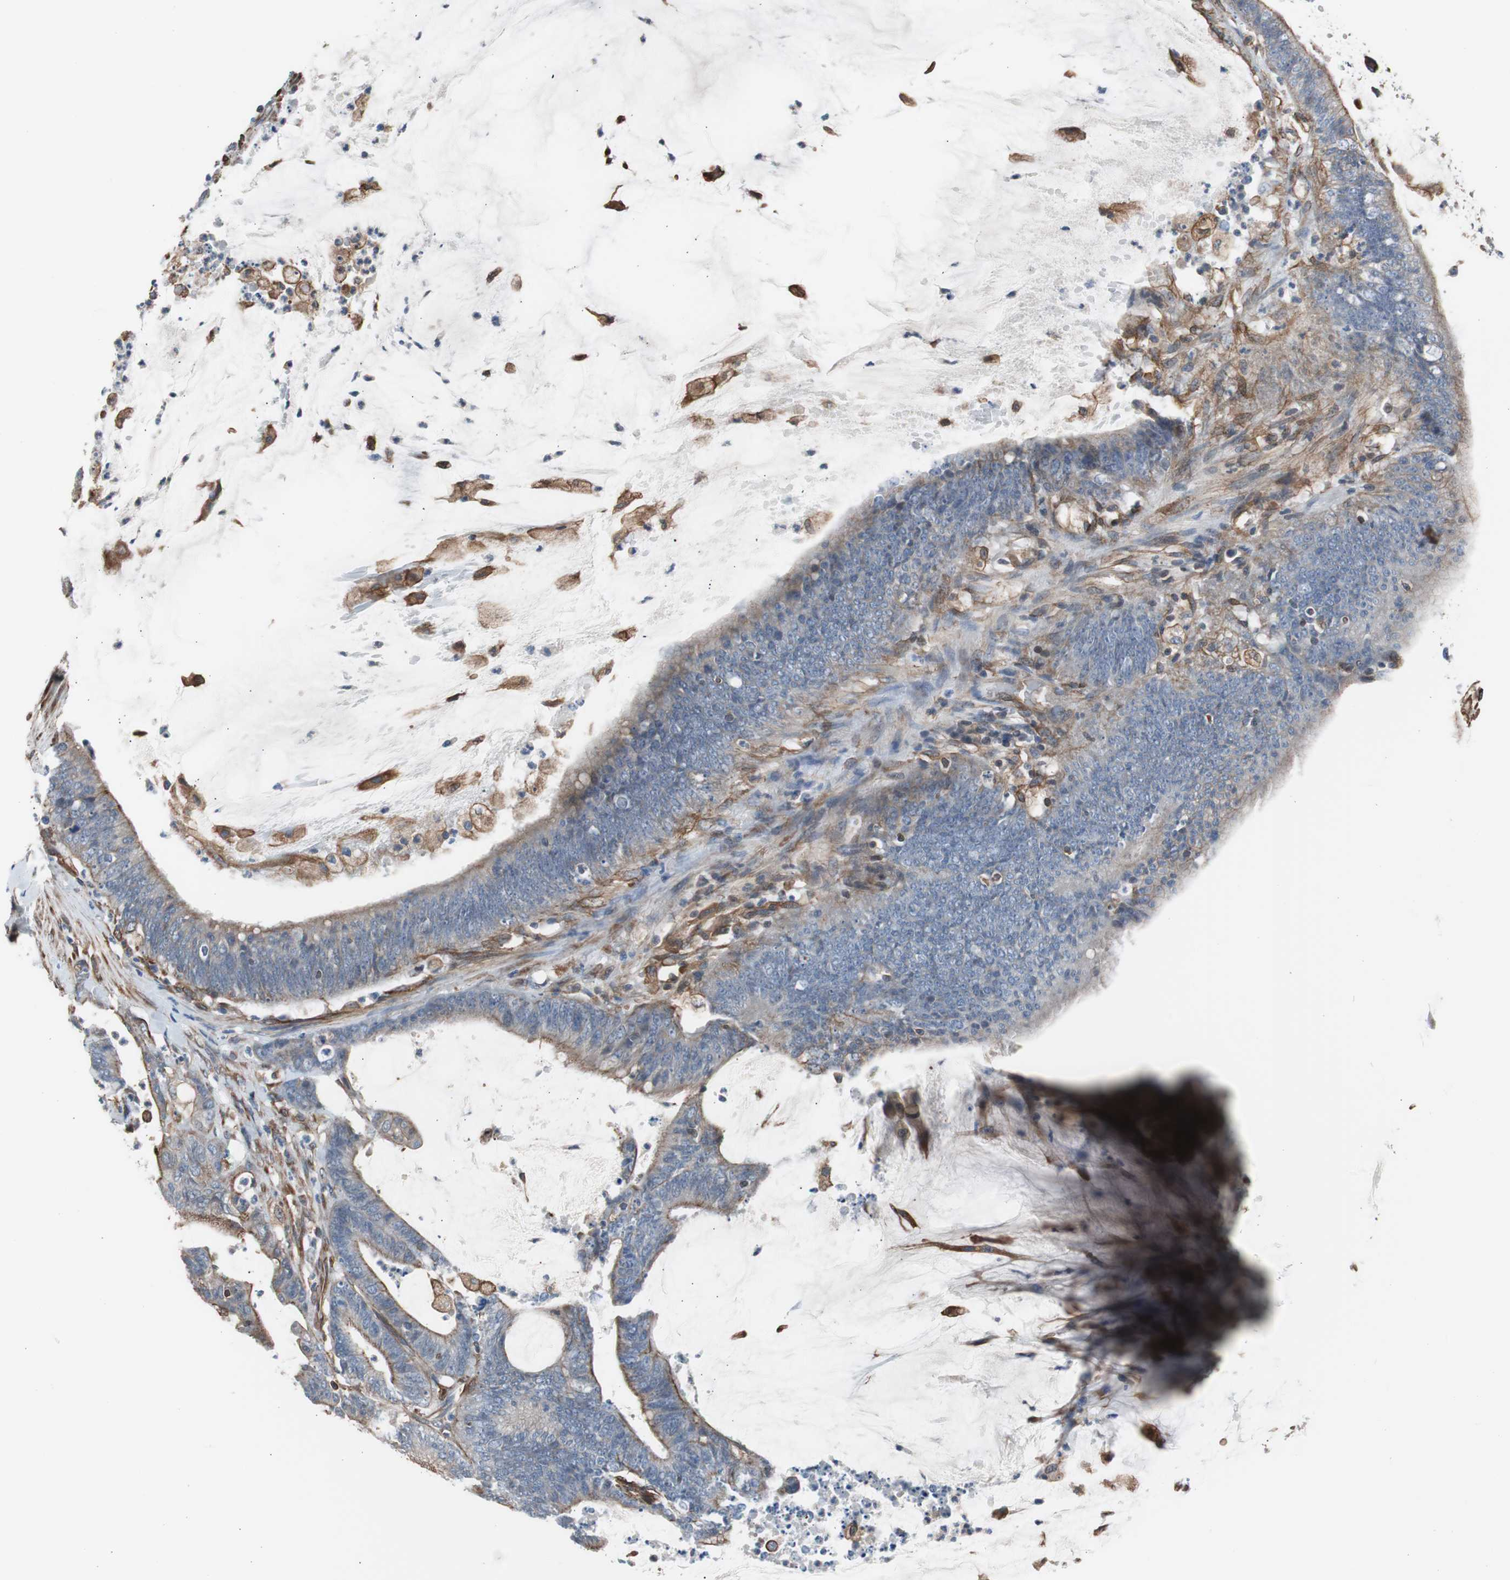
{"staining": {"intensity": "moderate", "quantity": "<25%", "location": "cytoplasmic/membranous"}, "tissue": "colorectal cancer", "cell_type": "Tumor cells", "image_type": "cancer", "snomed": [{"axis": "morphology", "description": "Adenocarcinoma, NOS"}, {"axis": "topography", "description": "Rectum"}], "caption": "Tumor cells reveal low levels of moderate cytoplasmic/membranous positivity in about <25% of cells in colorectal adenocarcinoma.", "gene": "KIF3B", "patient": {"sex": "female", "age": 66}}